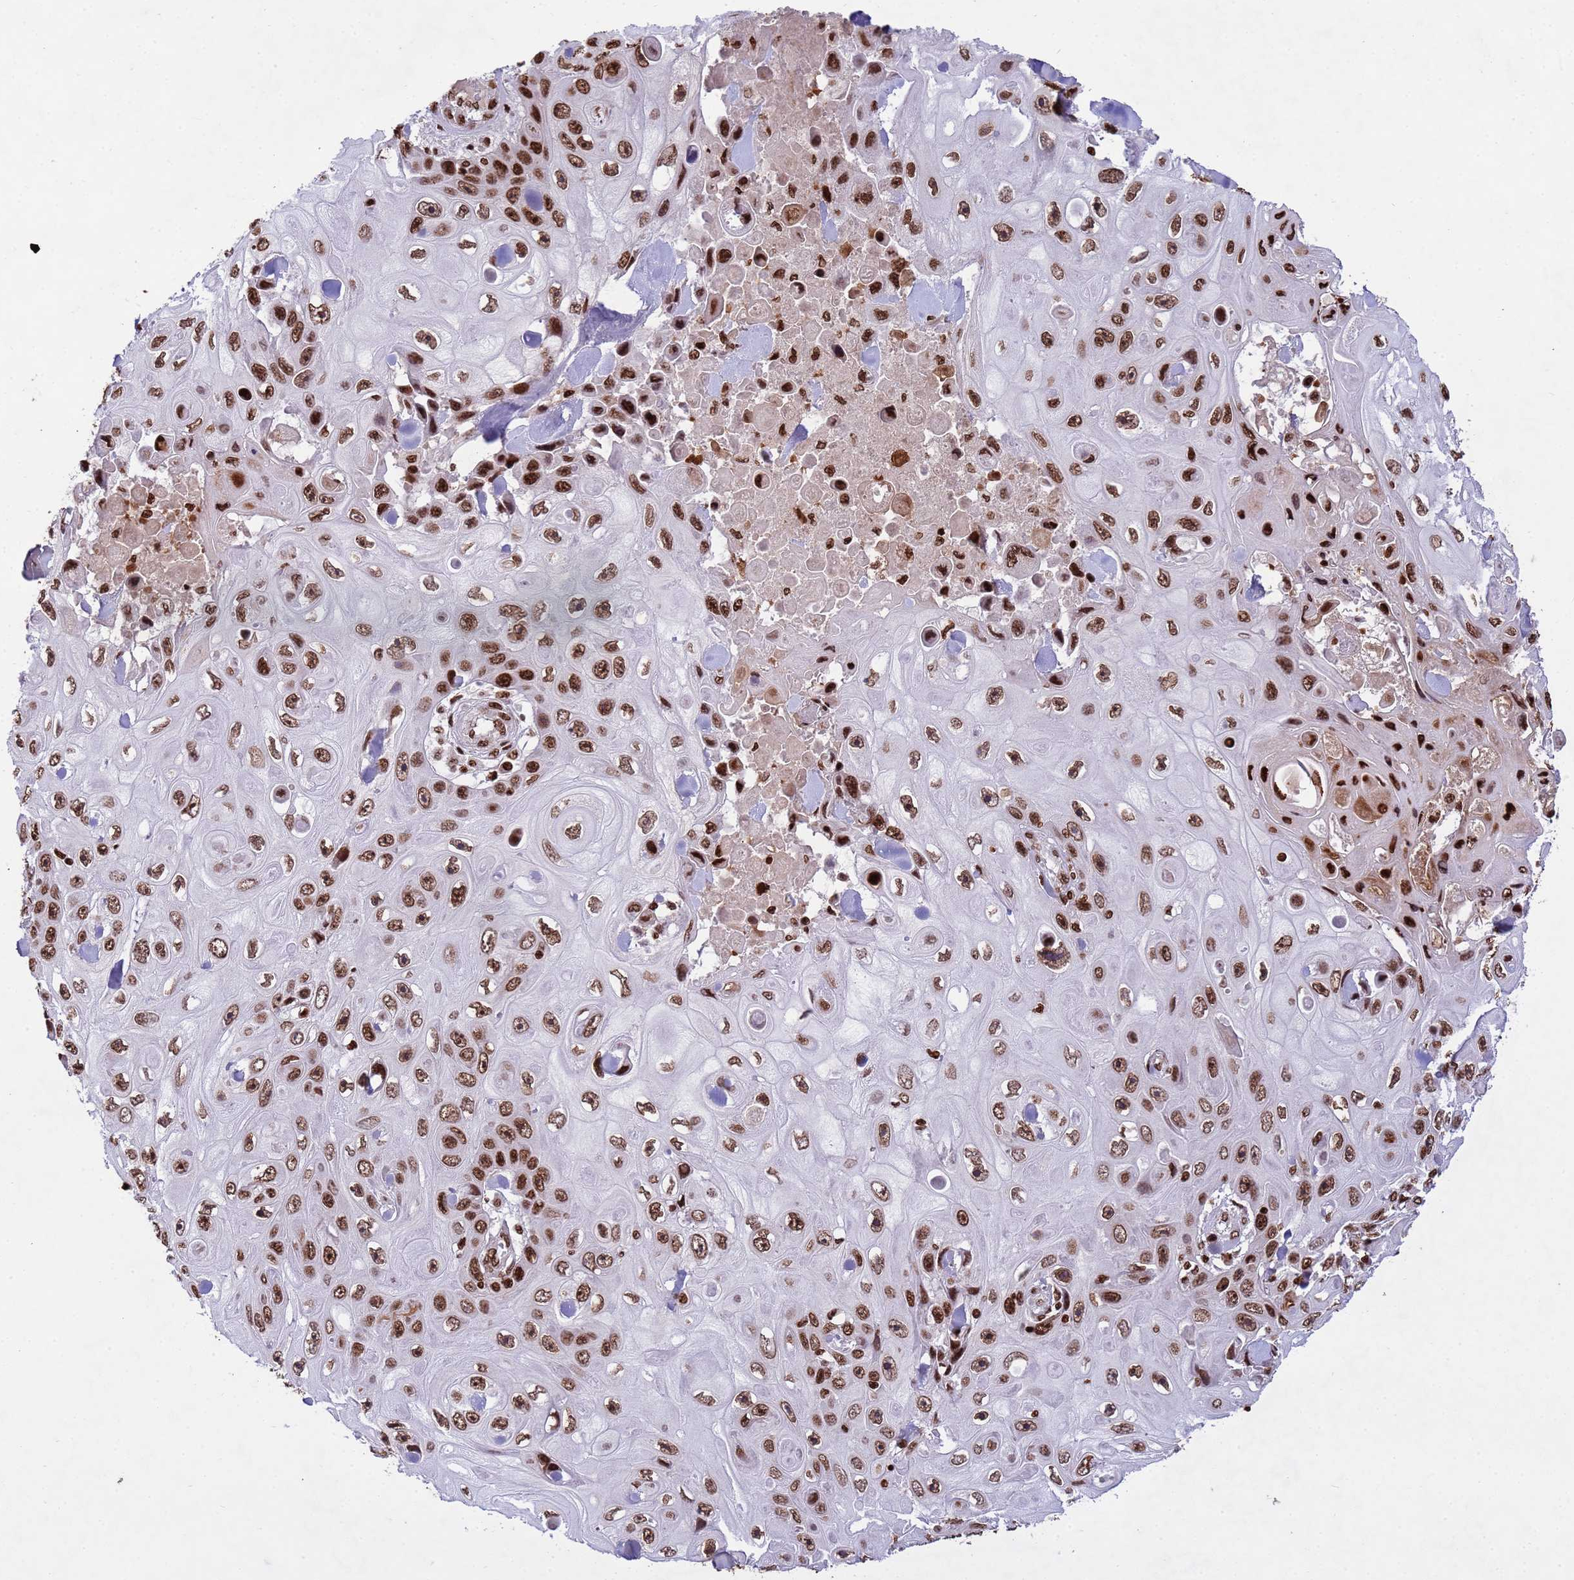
{"staining": {"intensity": "strong", "quantity": ">75%", "location": "nuclear"}, "tissue": "skin cancer", "cell_type": "Tumor cells", "image_type": "cancer", "snomed": [{"axis": "morphology", "description": "Squamous cell carcinoma, NOS"}, {"axis": "topography", "description": "Skin"}], "caption": "Protein analysis of squamous cell carcinoma (skin) tissue reveals strong nuclear positivity in approximately >75% of tumor cells.", "gene": "H3-3B", "patient": {"sex": "male", "age": 82}}